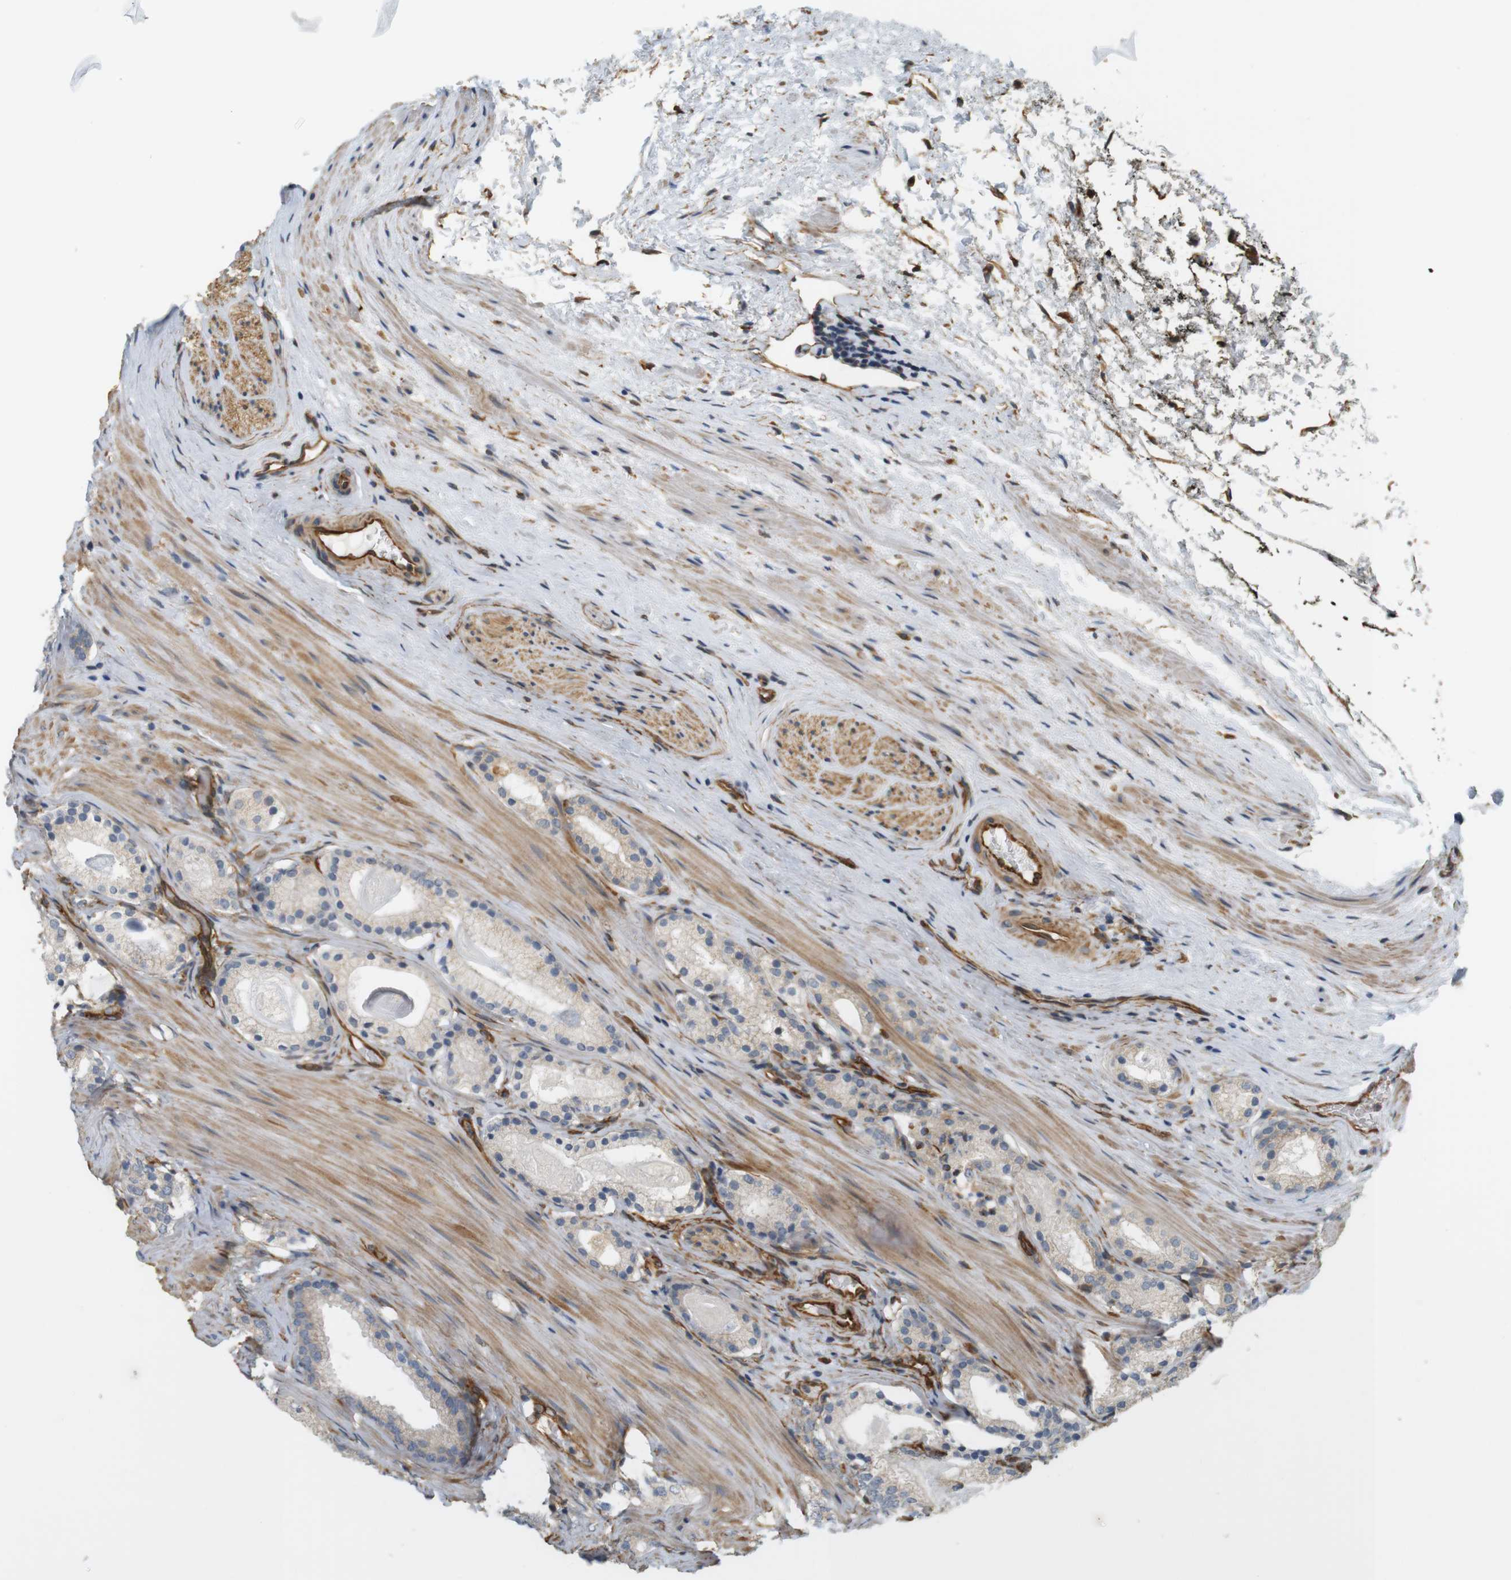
{"staining": {"intensity": "negative", "quantity": "none", "location": "none"}, "tissue": "prostate cancer", "cell_type": "Tumor cells", "image_type": "cancer", "snomed": [{"axis": "morphology", "description": "Adenocarcinoma, Low grade"}, {"axis": "topography", "description": "Prostate"}], "caption": "DAB (3,3'-diaminobenzidine) immunohistochemical staining of human low-grade adenocarcinoma (prostate) demonstrates no significant staining in tumor cells. Brightfield microscopy of immunohistochemistry (IHC) stained with DAB (3,3'-diaminobenzidine) (brown) and hematoxylin (blue), captured at high magnification.", "gene": "CYTH3", "patient": {"sex": "male", "age": 59}}